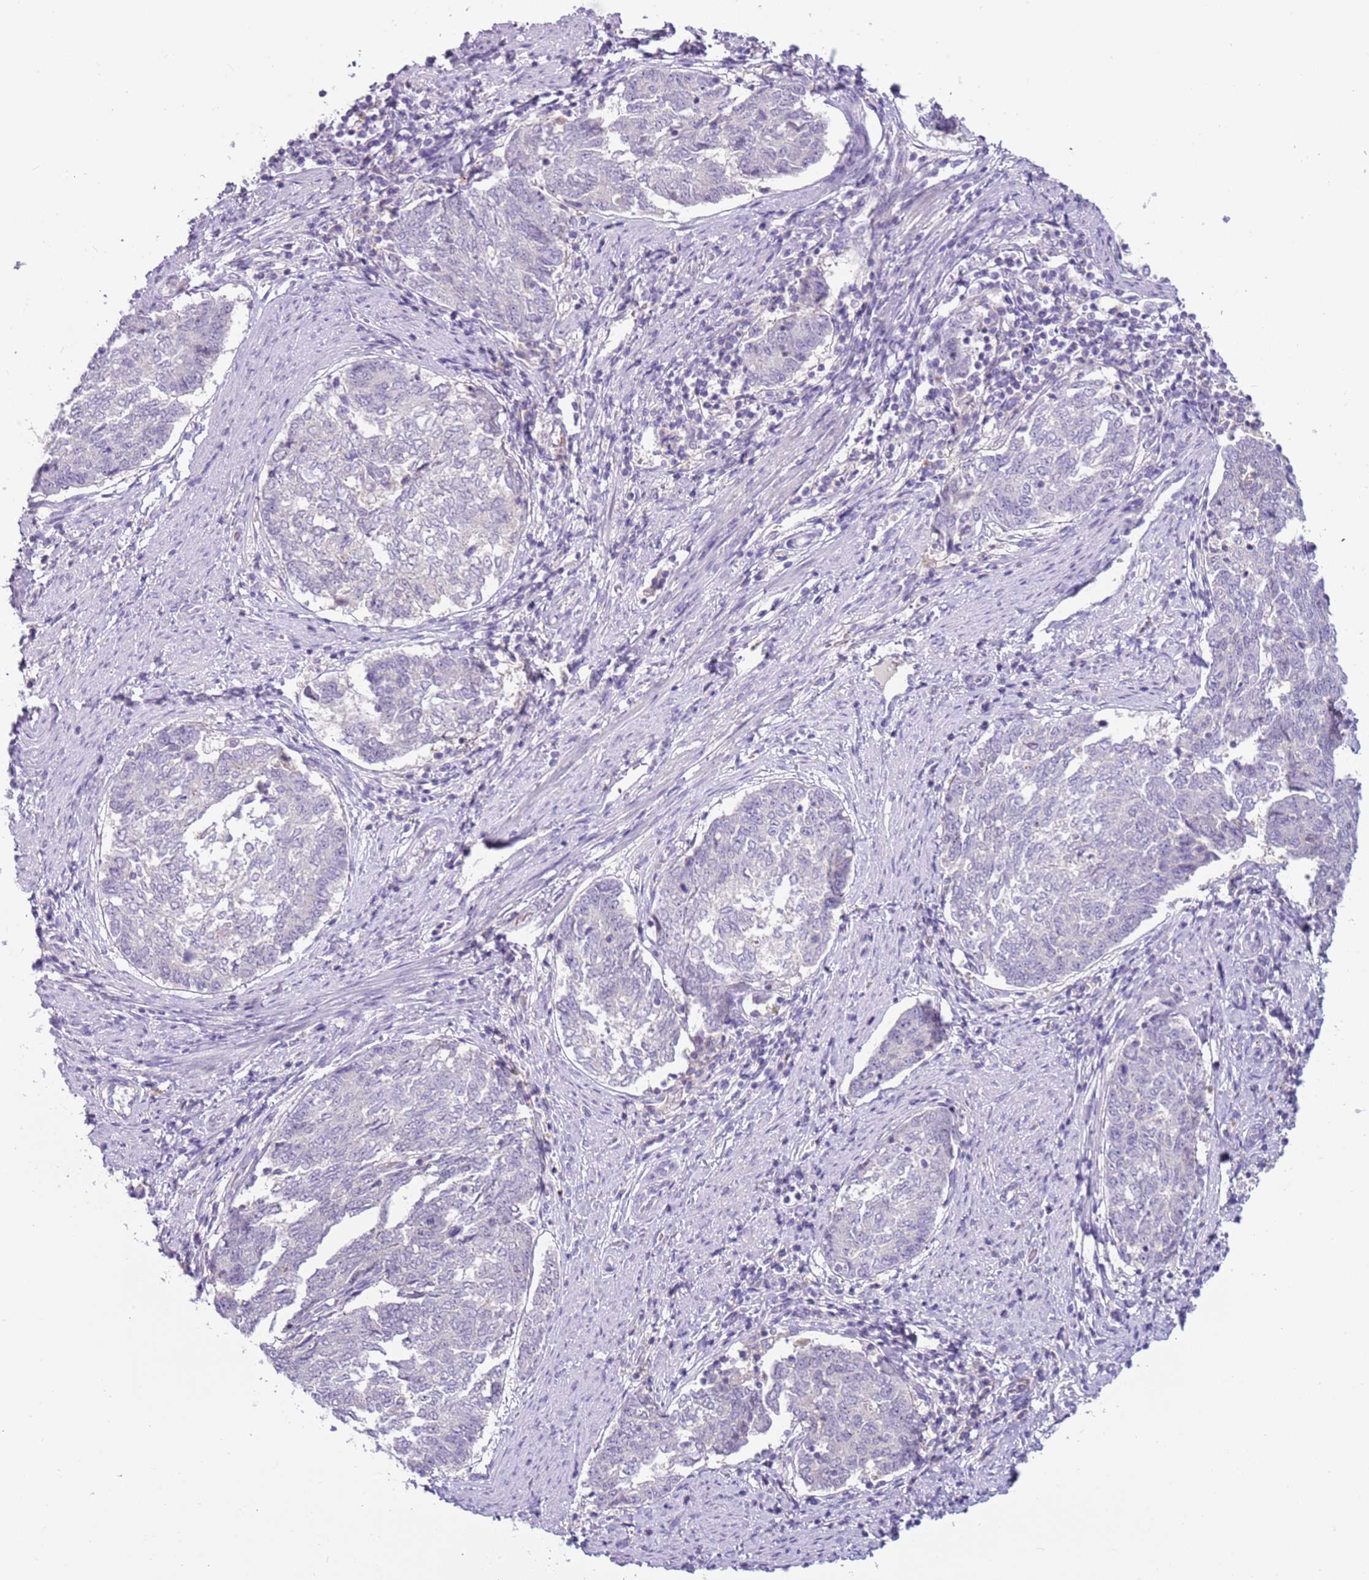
{"staining": {"intensity": "negative", "quantity": "none", "location": "none"}, "tissue": "endometrial cancer", "cell_type": "Tumor cells", "image_type": "cancer", "snomed": [{"axis": "morphology", "description": "Adenocarcinoma, NOS"}, {"axis": "topography", "description": "Endometrium"}], "caption": "DAB immunohistochemical staining of human endometrial cancer exhibits no significant positivity in tumor cells. (Brightfield microscopy of DAB IHC at high magnification).", "gene": "ARHGAP5", "patient": {"sex": "female", "age": 80}}